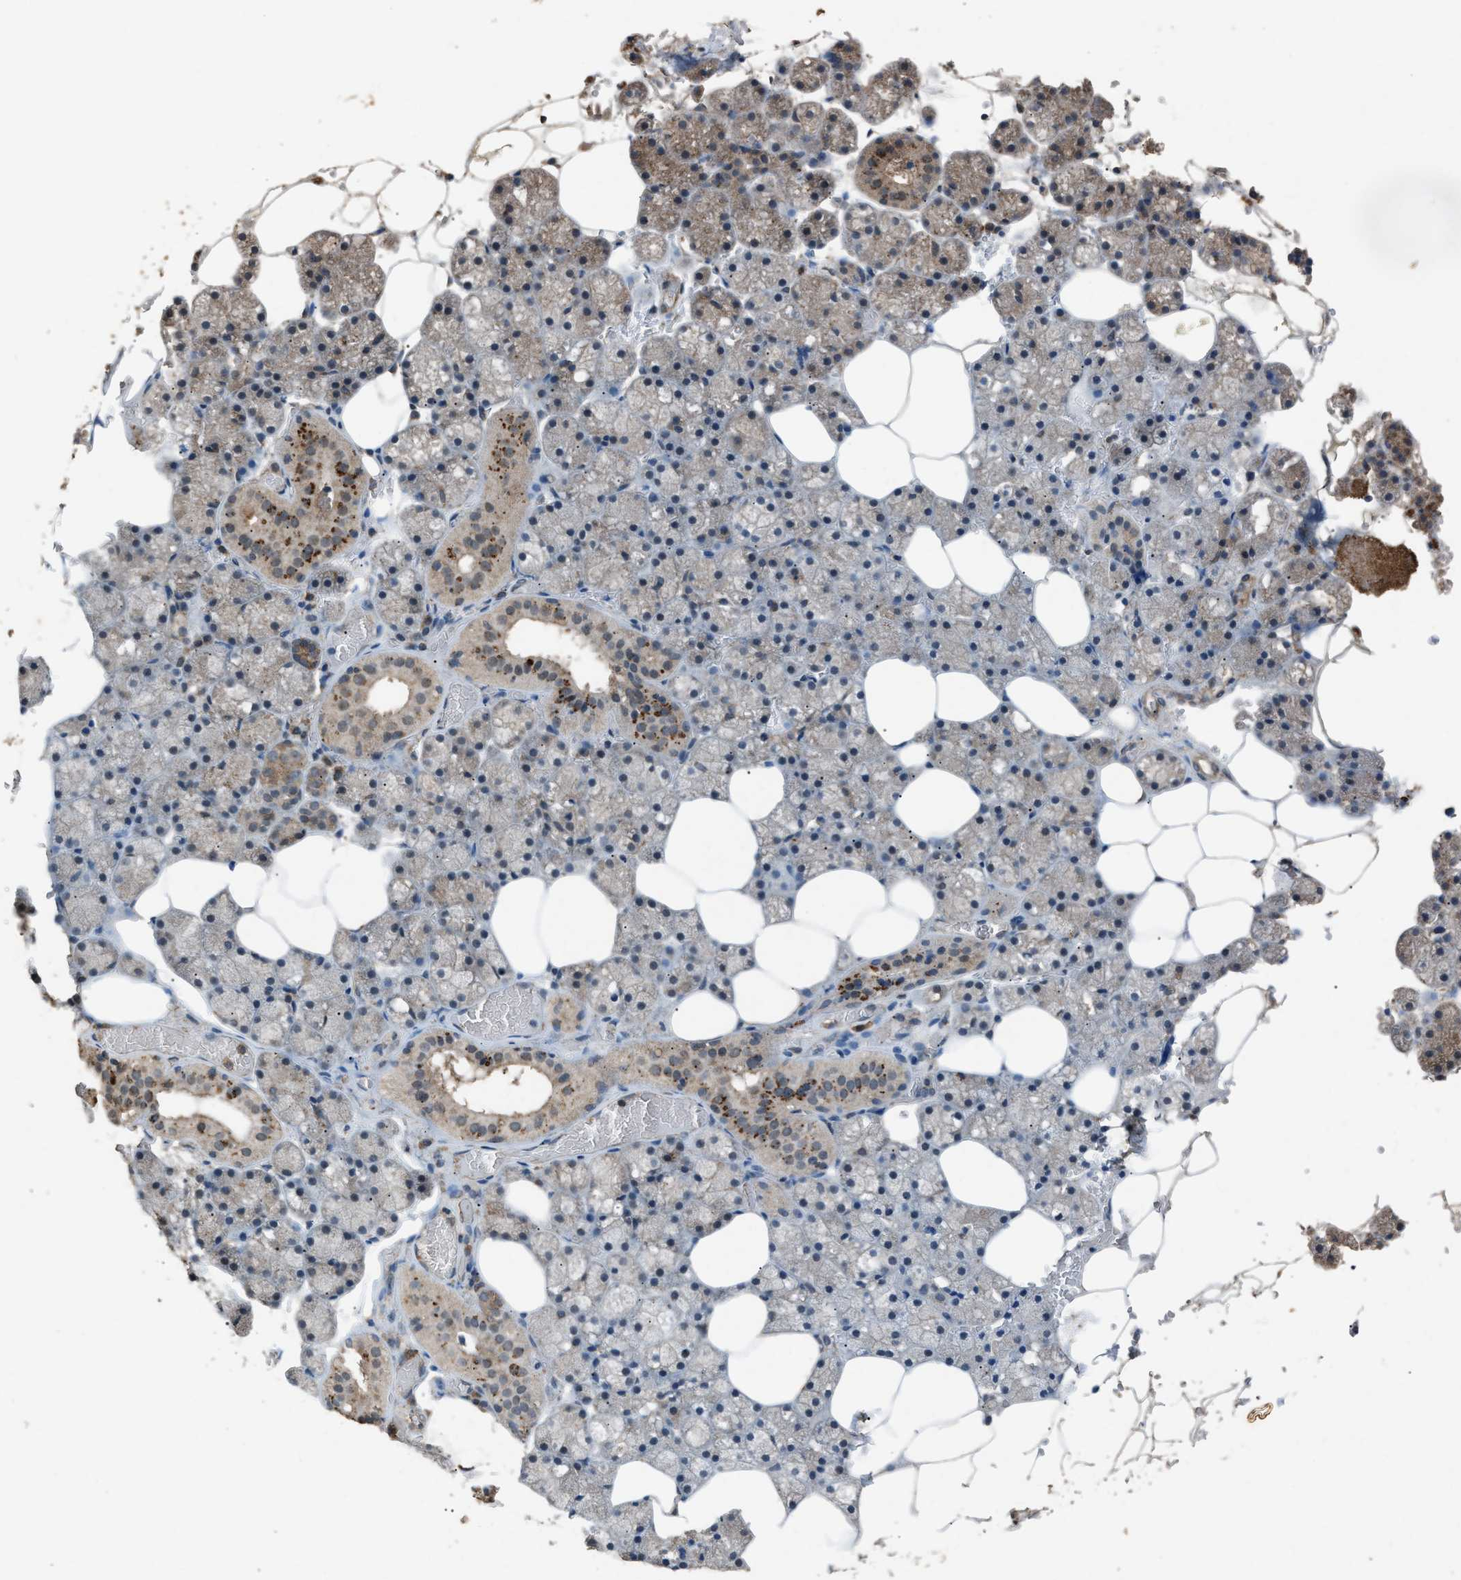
{"staining": {"intensity": "moderate", "quantity": ">75%", "location": "cytoplasmic/membranous"}, "tissue": "salivary gland", "cell_type": "Glandular cells", "image_type": "normal", "snomed": [{"axis": "morphology", "description": "Normal tissue, NOS"}, {"axis": "topography", "description": "Salivary gland"}], "caption": "A brown stain labels moderate cytoplasmic/membranous staining of a protein in glandular cells of normal human salivary gland.", "gene": "PSMD1", "patient": {"sex": "male", "age": 62}}